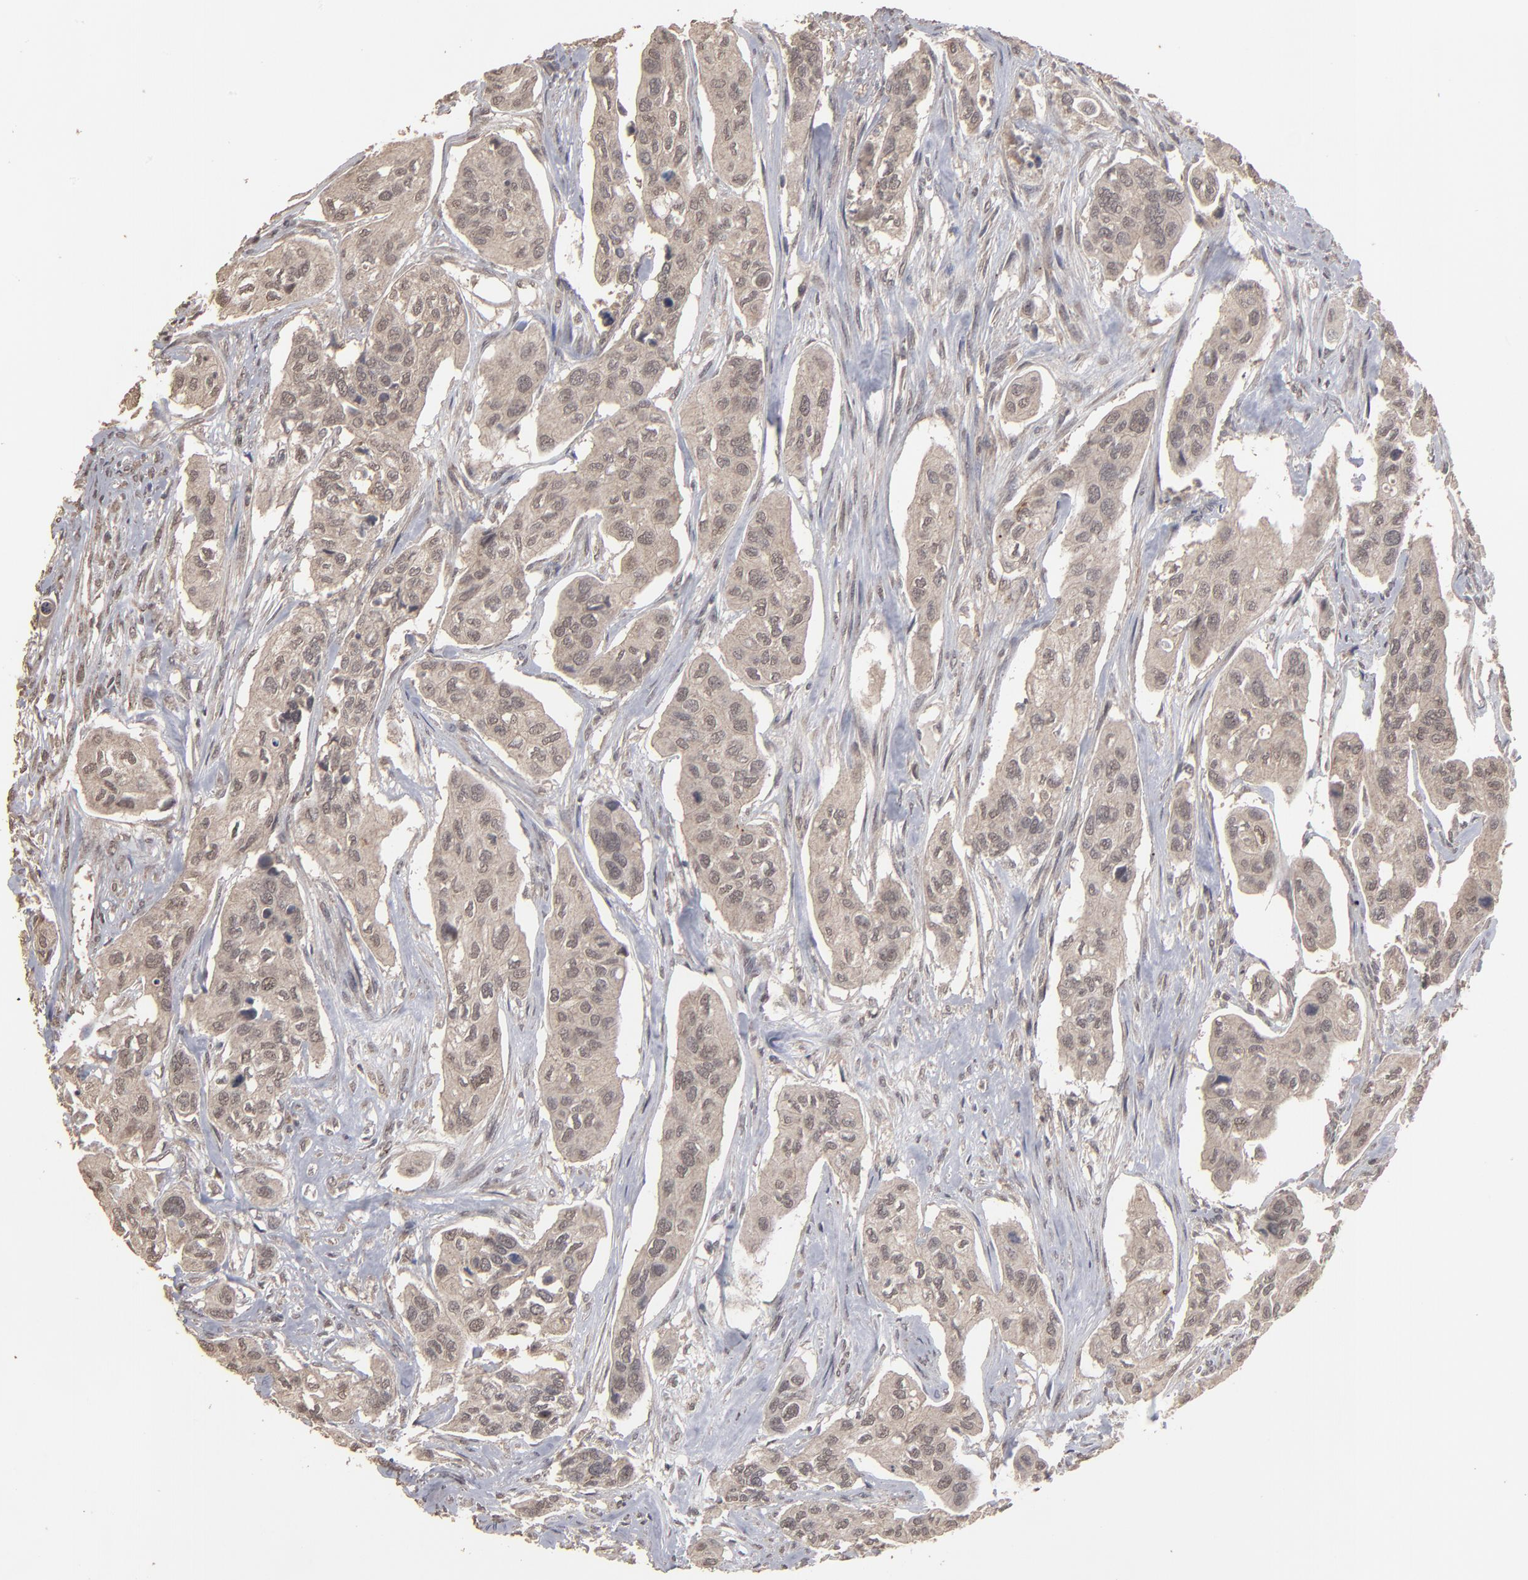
{"staining": {"intensity": "weak", "quantity": ">75%", "location": "cytoplasmic/membranous,nuclear"}, "tissue": "urothelial cancer", "cell_type": "Tumor cells", "image_type": "cancer", "snomed": [{"axis": "morphology", "description": "Adenocarcinoma, NOS"}, {"axis": "topography", "description": "Urinary bladder"}], "caption": "Immunohistochemistry (DAB (3,3'-diaminobenzidine)) staining of human urothelial cancer shows weak cytoplasmic/membranous and nuclear protein staining in approximately >75% of tumor cells.", "gene": "SLC22A17", "patient": {"sex": "male", "age": 61}}